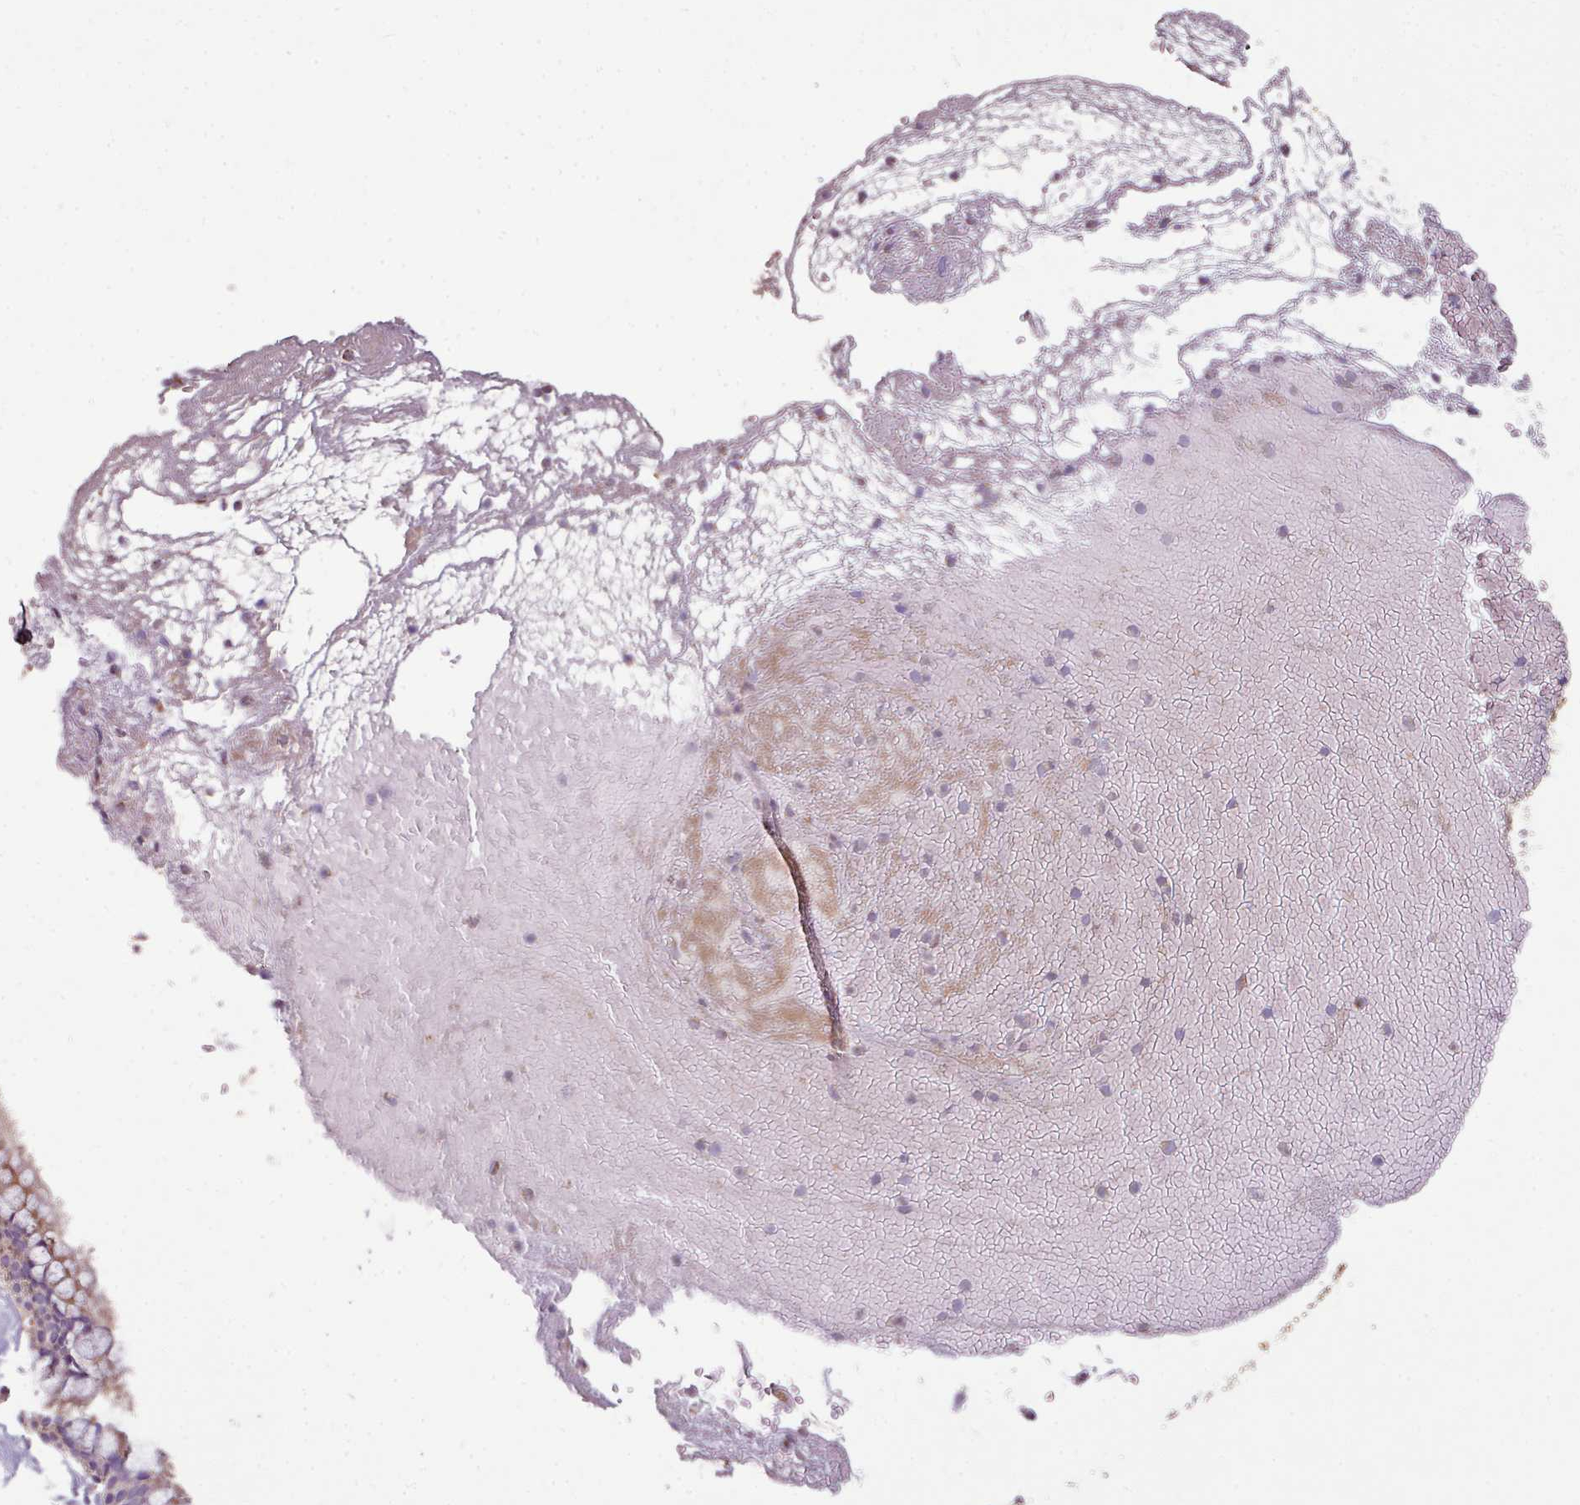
{"staining": {"intensity": "strong", "quantity": ">75%", "location": "cytoplasmic/membranous"}, "tissue": "nasopharynx", "cell_type": "Respiratory epithelial cells", "image_type": "normal", "snomed": [{"axis": "morphology", "description": "Normal tissue, NOS"}, {"axis": "topography", "description": "Nasopharynx"}], "caption": "A photomicrograph of human nasopharynx stained for a protein reveals strong cytoplasmic/membranous brown staining in respiratory epithelial cells.", "gene": "ENSG00000260170", "patient": {"sex": "male", "age": 65}}